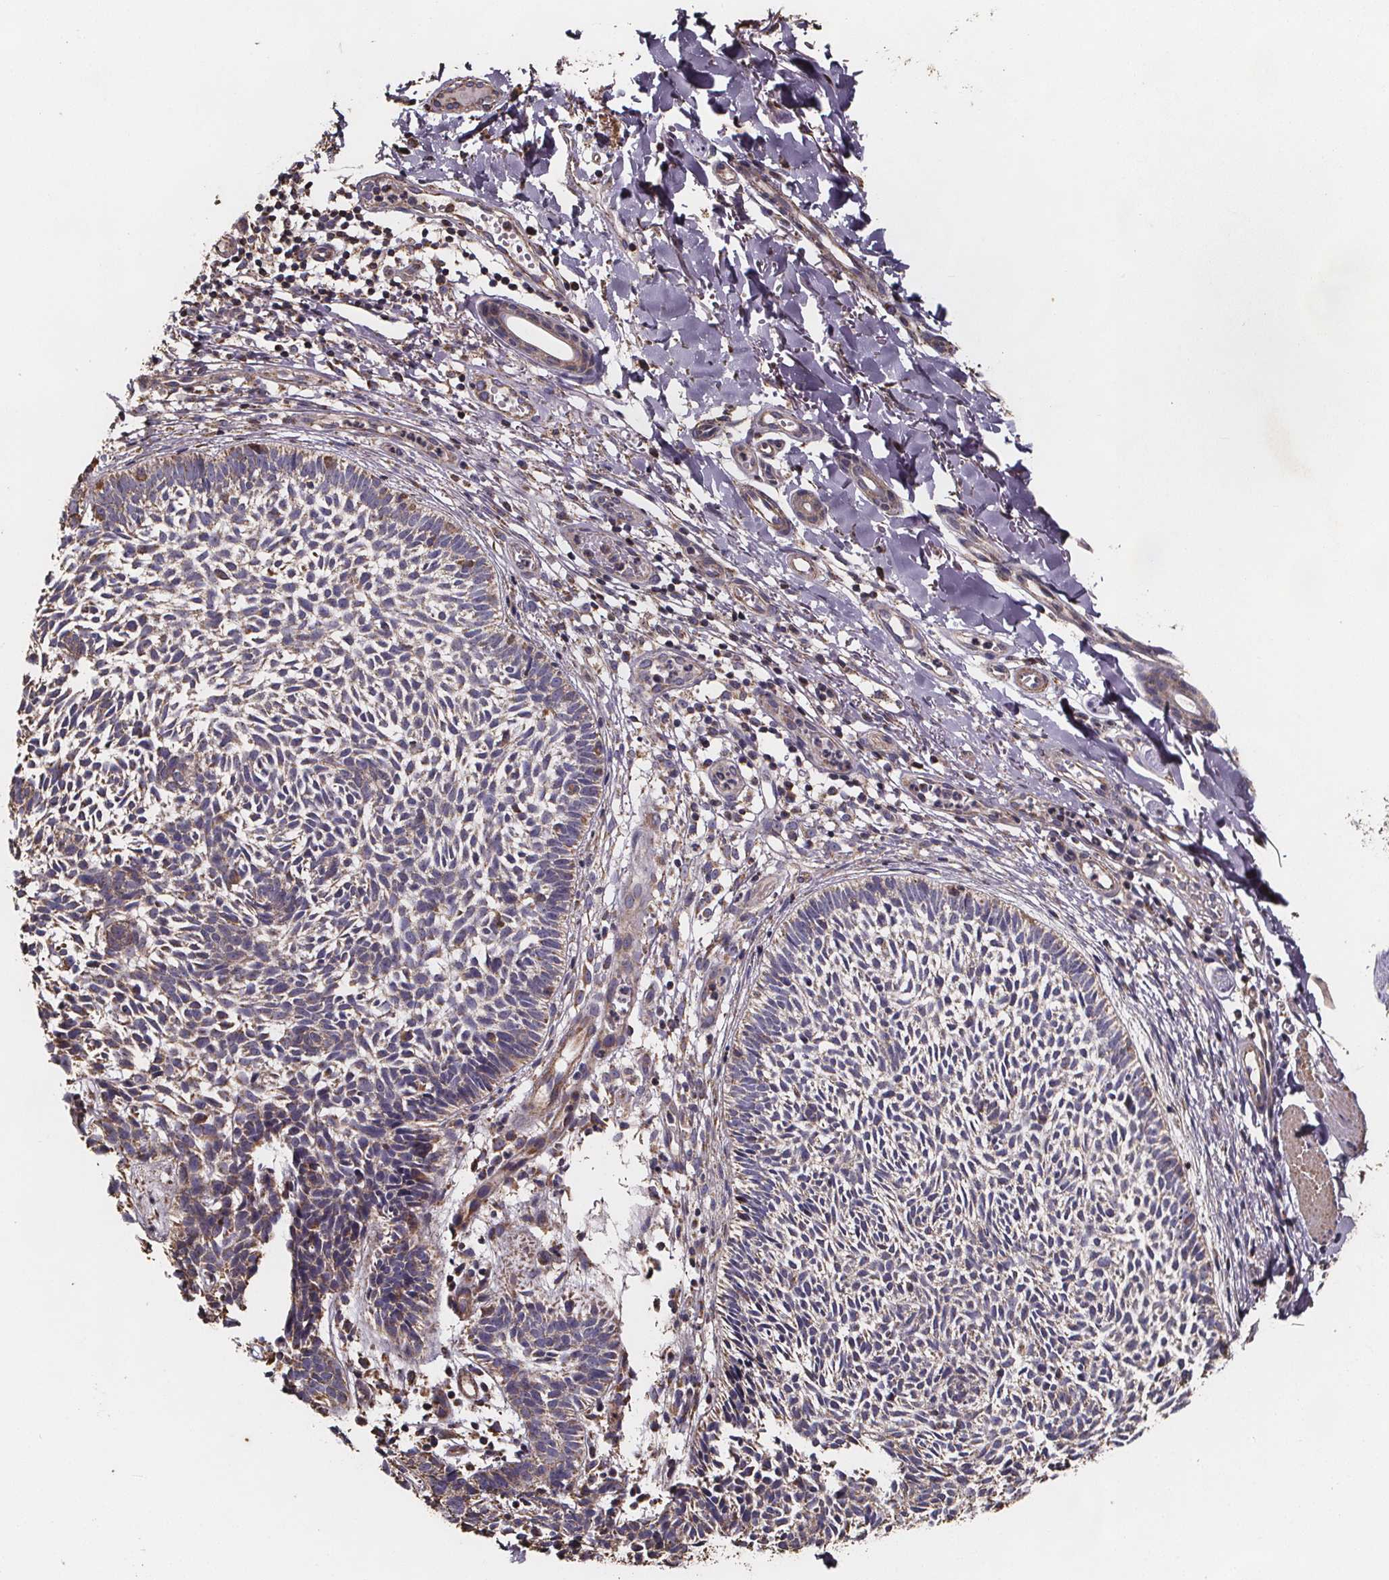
{"staining": {"intensity": "weak", "quantity": ">75%", "location": "cytoplasmic/membranous"}, "tissue": "skin cancer", "cell_type": "Tumor cells", "image_type": "cancer", "snomed": [{"axis": "morphology", "description": "Basal cell carcinoma"}, {"axis": "topography", "description": "Skin"}], "caption": "The histopathology image displays a brown stain indicating the presence of a protein in the cytoplasmic/membranous of tumor cells in skin cancer.", "gene": "SLC35D2", "patient": {"sex": "male", "age": 78}}